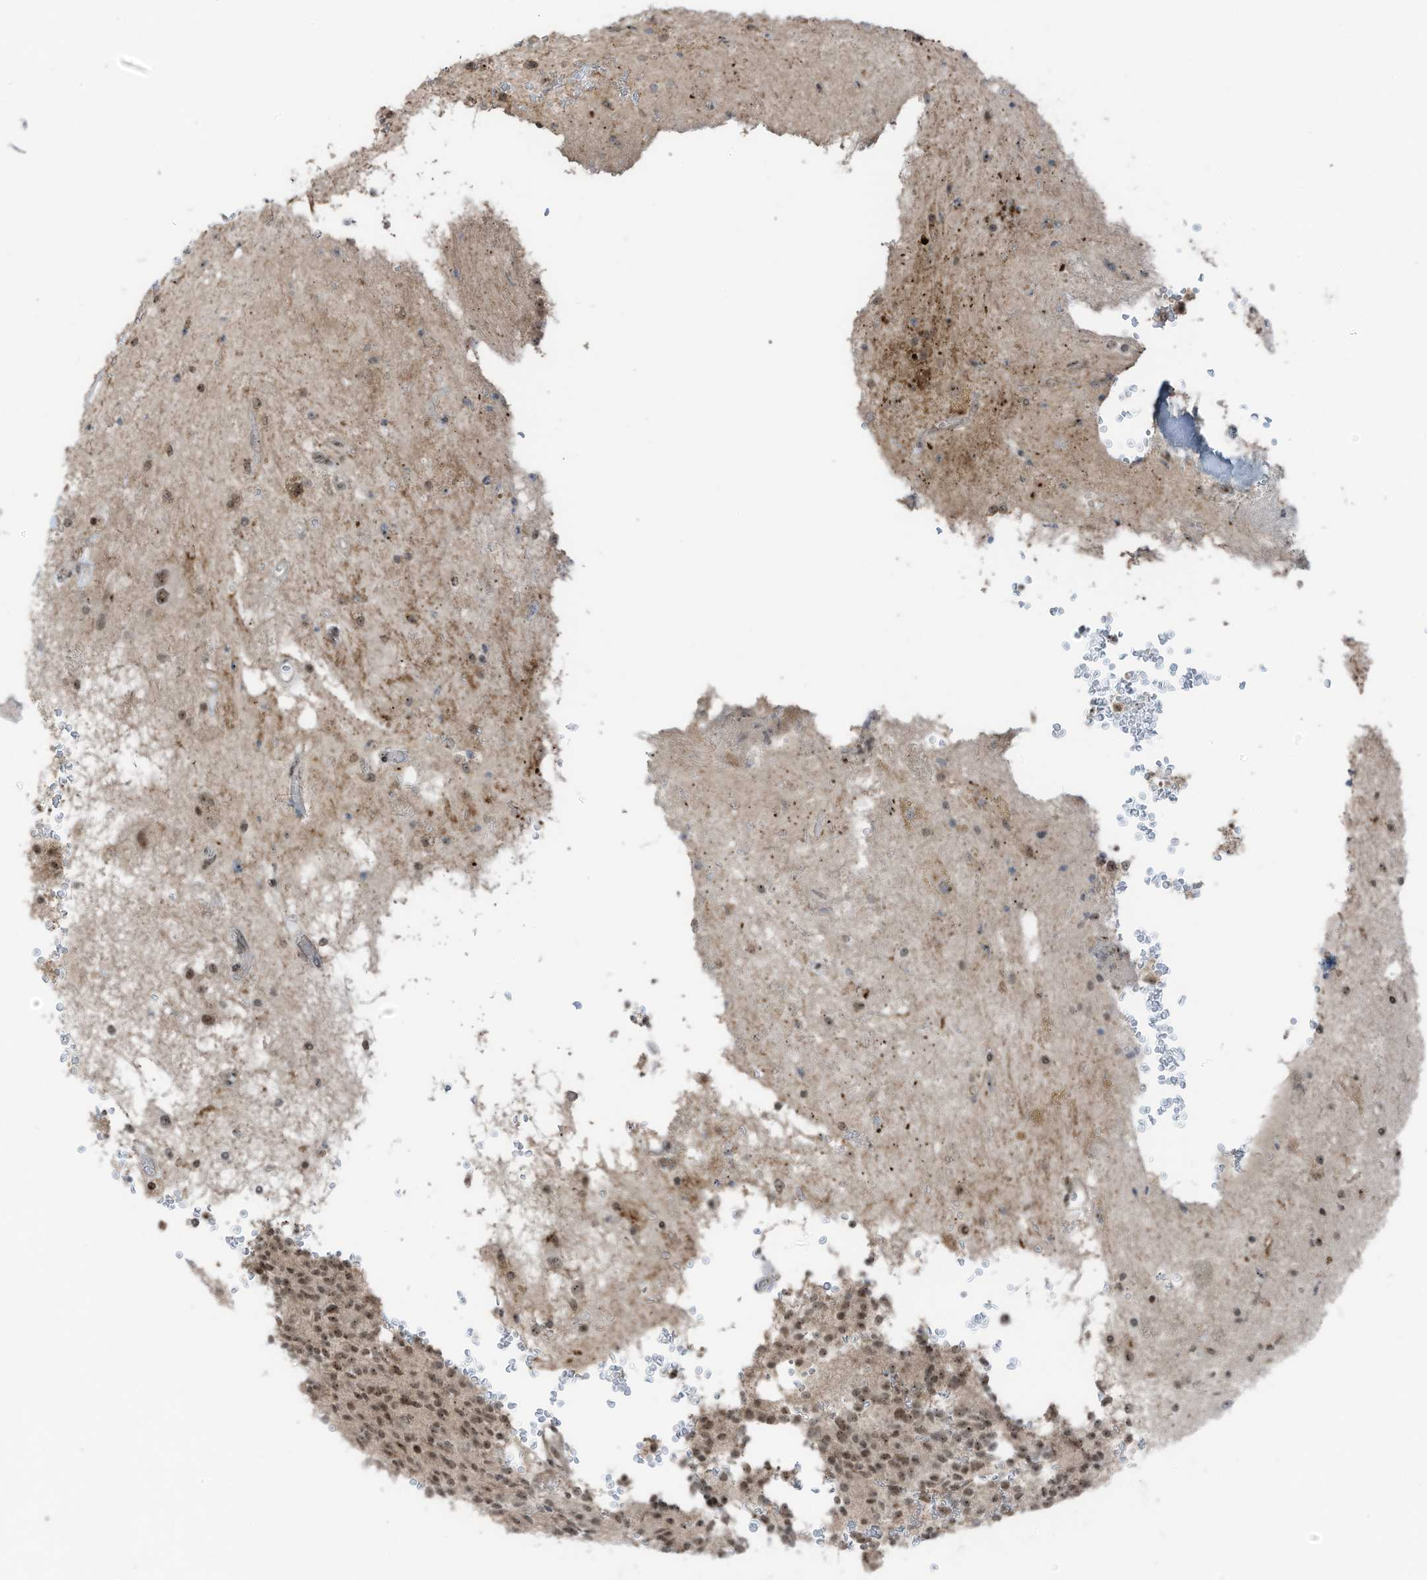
{"staining": {"intensity": "moderate", "quantity": ">75%", "location": "nuclear"}, "tissue": "glioma", "cell_type": "Tumor cells", "image_type": "cancer", "snomed": [{"axis": "morphology", "description": "Glioma, malignant, High grade"}, {"axis": "topography", "description": "Brain"}], "caption": "Immunohistochemistry (IHC) (DAB) staining of human glioma shows moderate nuclear protein staining in about >75% of tumor cells. (Brightfield microscopy of DAB IHC at high magnification).", "gene": "UTP3", "patient": {"sex": "male", "age": 34}}